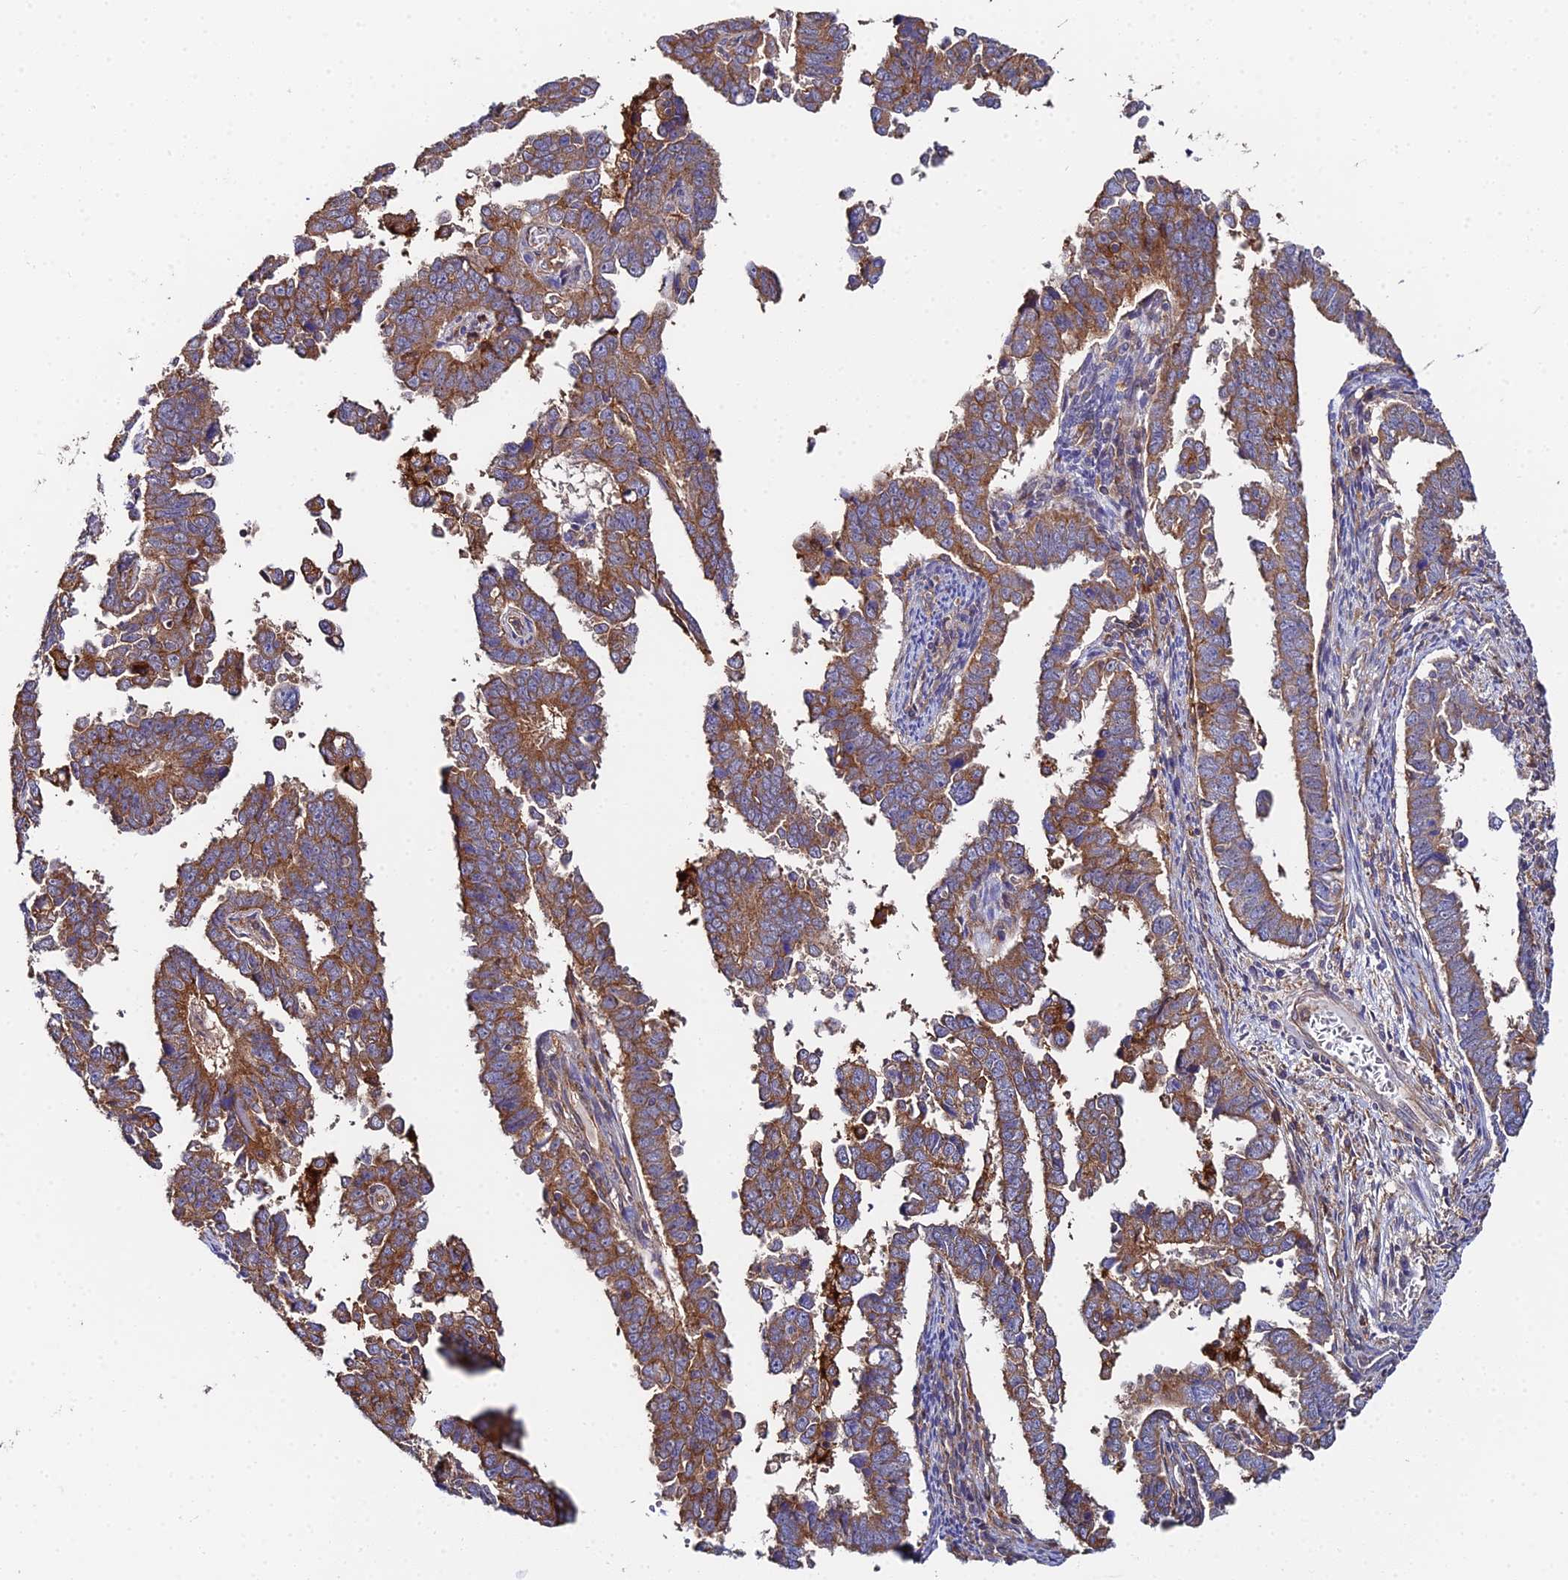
{"staining": {"intensity": "moderate", "quantity": ">75%", "location": "cytoplasmic/membranous"}, "tissue": "endometrial cancer", "cell_type": "Tumor cells", "image_type": "cancer", "snomed": [{"axis": "morphology", "description": "Adenocarcinoma, NOS"}, {"axis": "topography", "description": "Endometrium"}], "caption": "Endometrial cancer stained for a protein demonstrates moderate cytoplasmic/membranous positivity in tumor cells.", "gene": "GNG5B", "patient": {"sex": "female", "age": 75}}